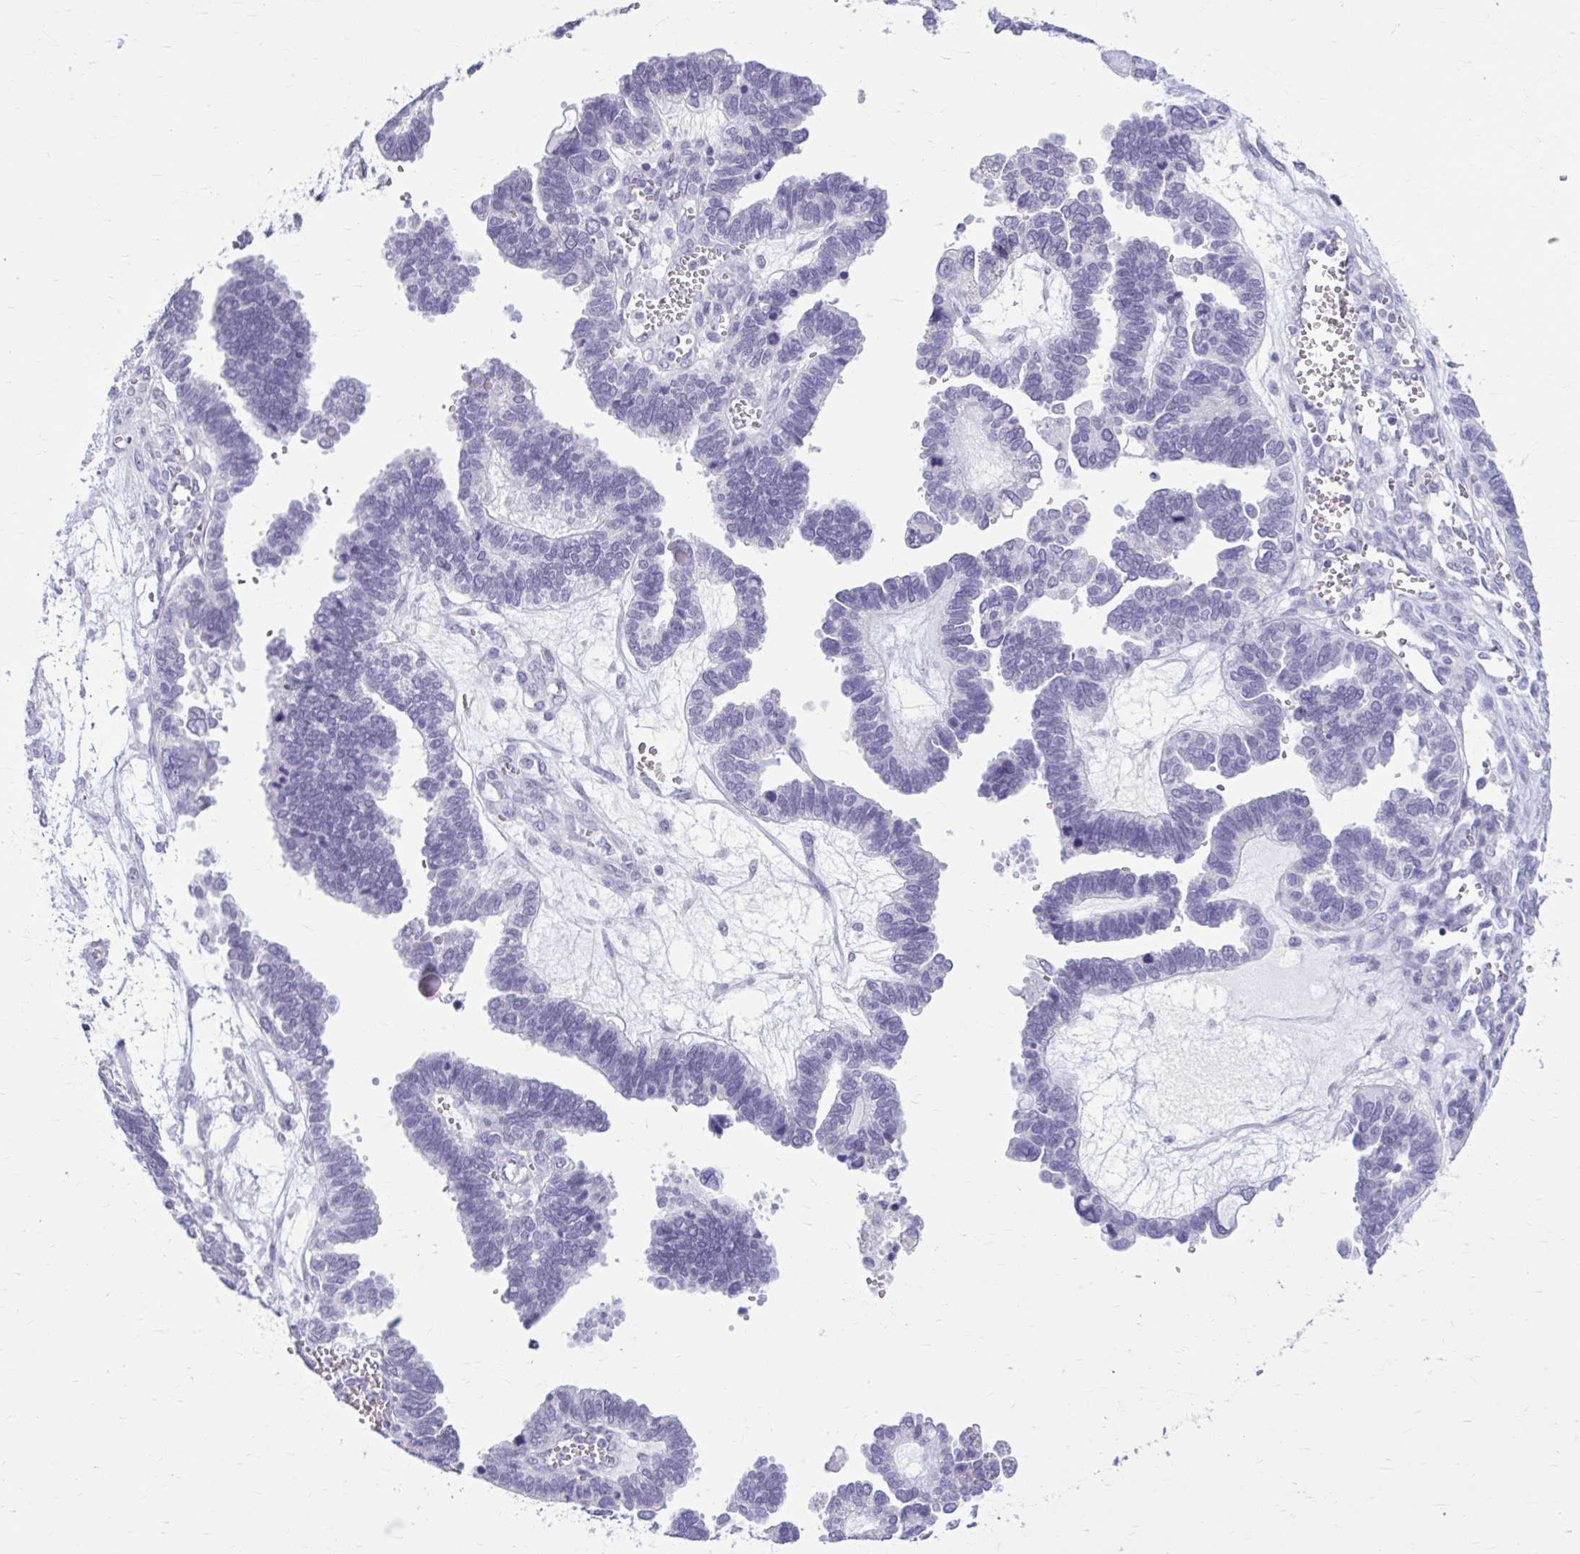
{"staining": {"intensity": "negative", "quantity": "none", "location": "none"}, "tissue": "ovarian cancer", "cell_type": "Tumor cells", "image_type": "cancer", "snomed": [{"axis": "morphology", "description": "Cystadenocarcinoma, serous, NOS"}, {"axis": "topography", "description": "Ovary"}], "caption": "An image of ovarian cancer stained for a protein demonstrates no brown staining in tumor cells.", "gene": "OR4B1", "patient": {"sex": "female", "age": 51}}